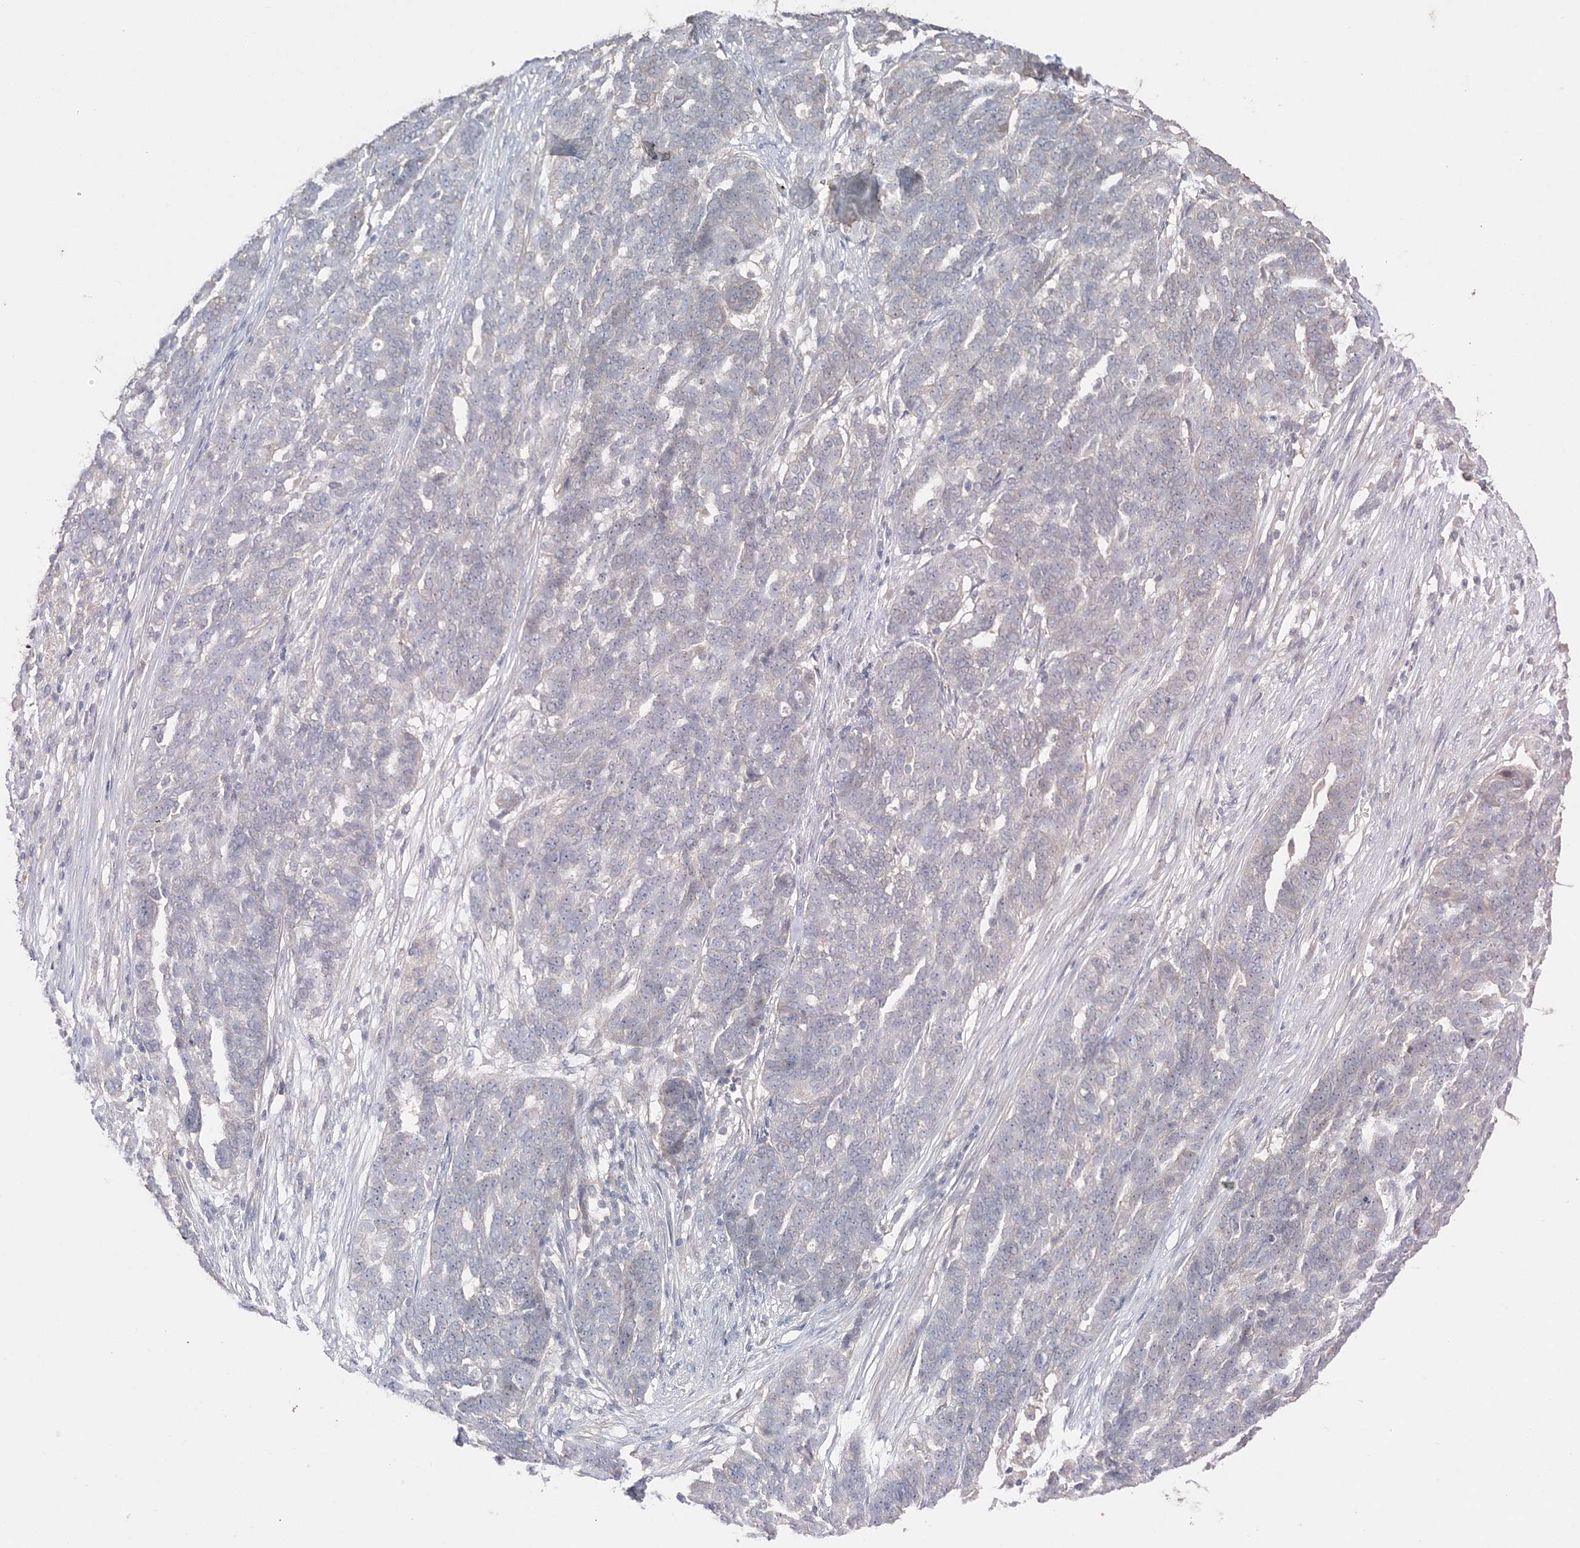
{"staining": {"intensity": "negative", "quantity": "none", "location": "none"}, "tissue": "ovarian cancer", "cell_type": "Tumor cells", "image_type": "cancer", "snomed": [{"axis": "morphology", "description": "Cystadenocarcinoma, serous, NOS"}, {"axis": "topography", "description": "Ovary"}], "caption": "Immunohistochemistry histopathology image of neoplastic tissue: ovarian cancer stained with DAB exhibits no significant protein expression in tumor cells.", "gene": "SH3BP4", "patient": {"sex": "female", "age": 59}}